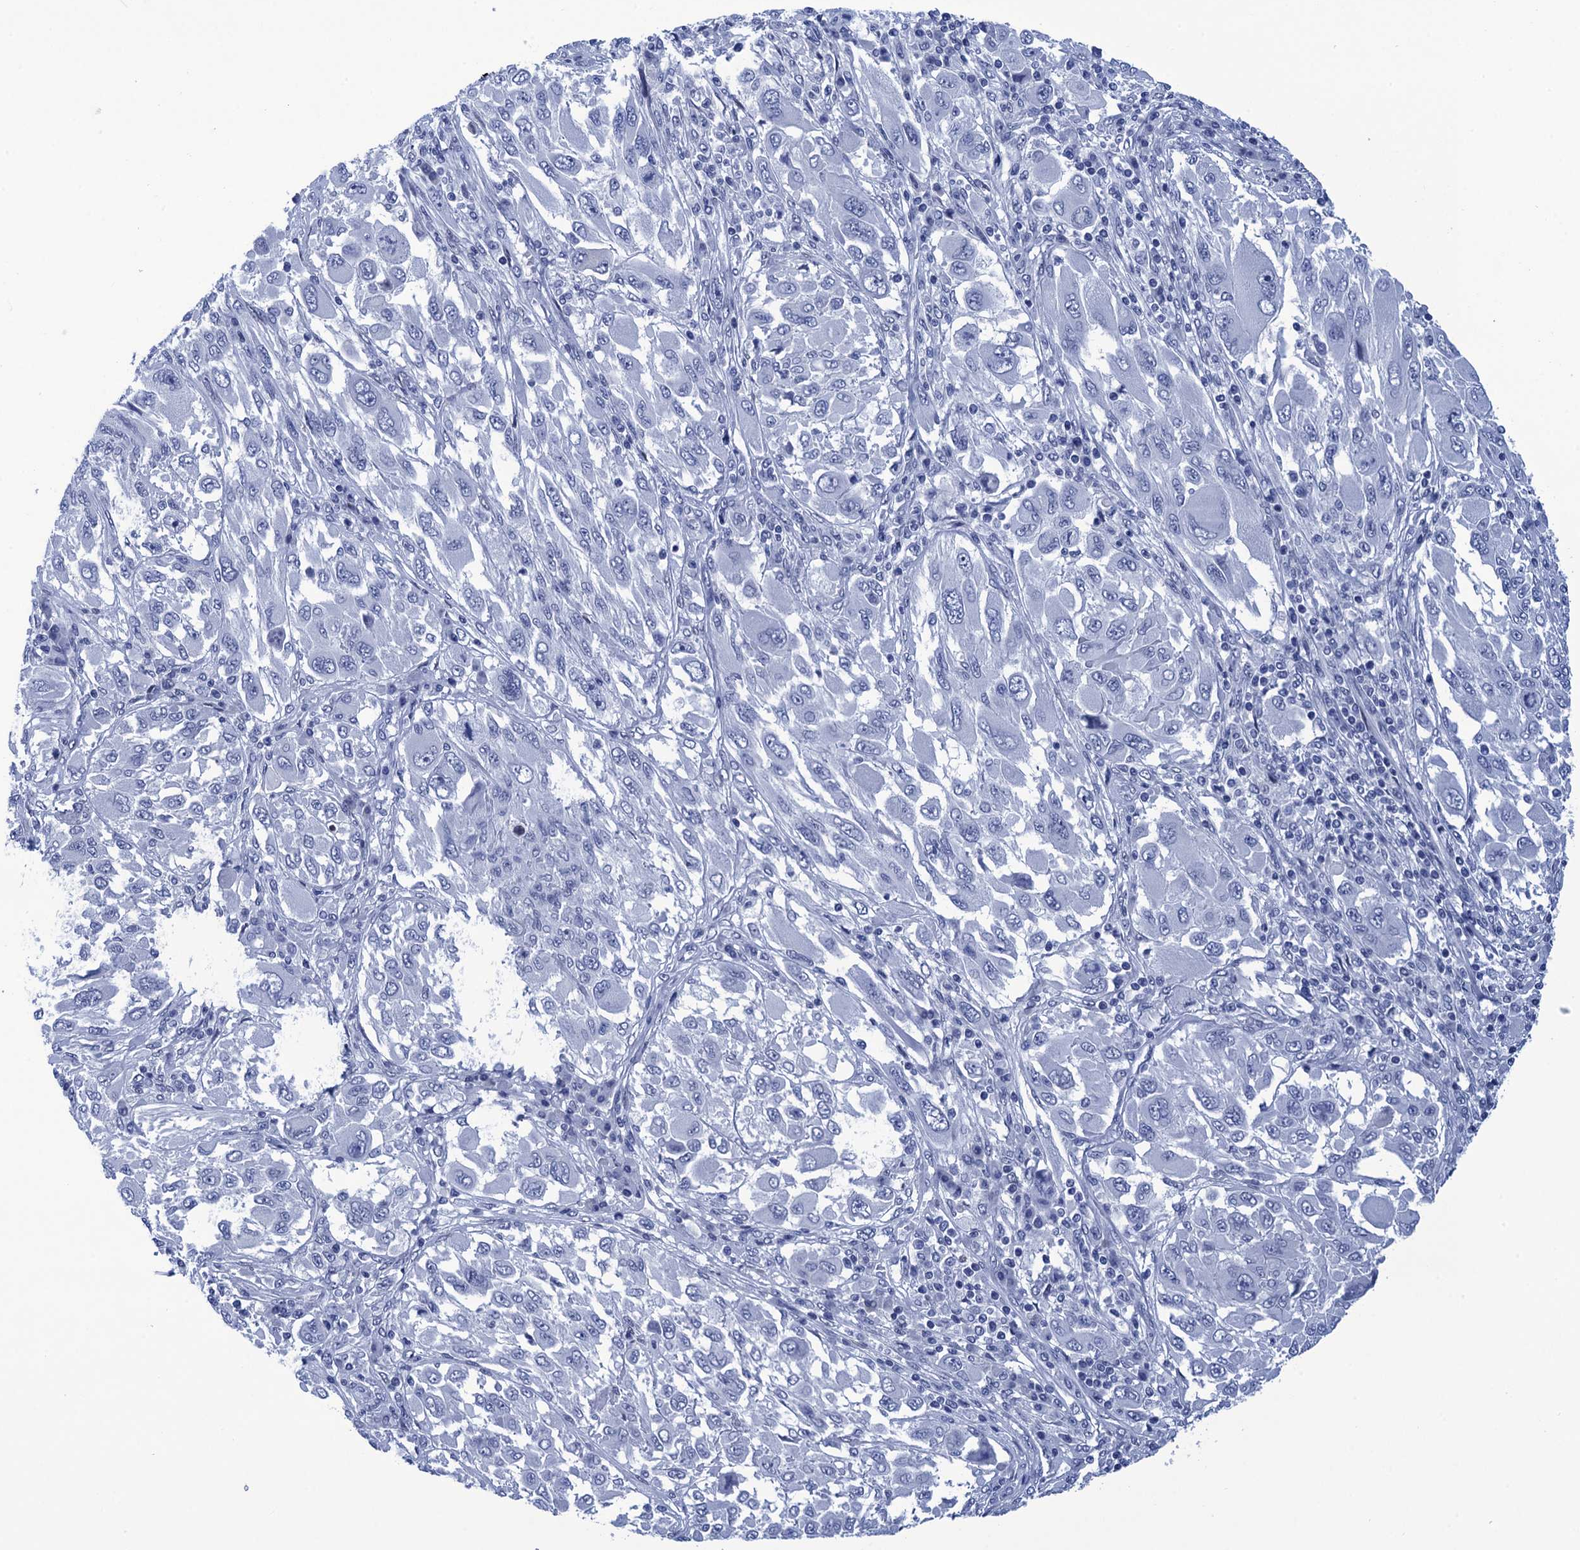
{"staining": {"intensity": "negative", "quantity": "none", "location": "none"}, "tissue": "melanoma", "cell_type": "Tumor cells", "image_type": "cancer", "snomed": [{"axis": "morphology", "description": "Malignant melanoma, NOS"}, {"axis": "topography", "description": "Skin"}], "caption": "This is an IHC image of melanoma. There is no staining in tumor cells.", "gene": "METTL25", "patient": {"sex": "female", "age": 91}}